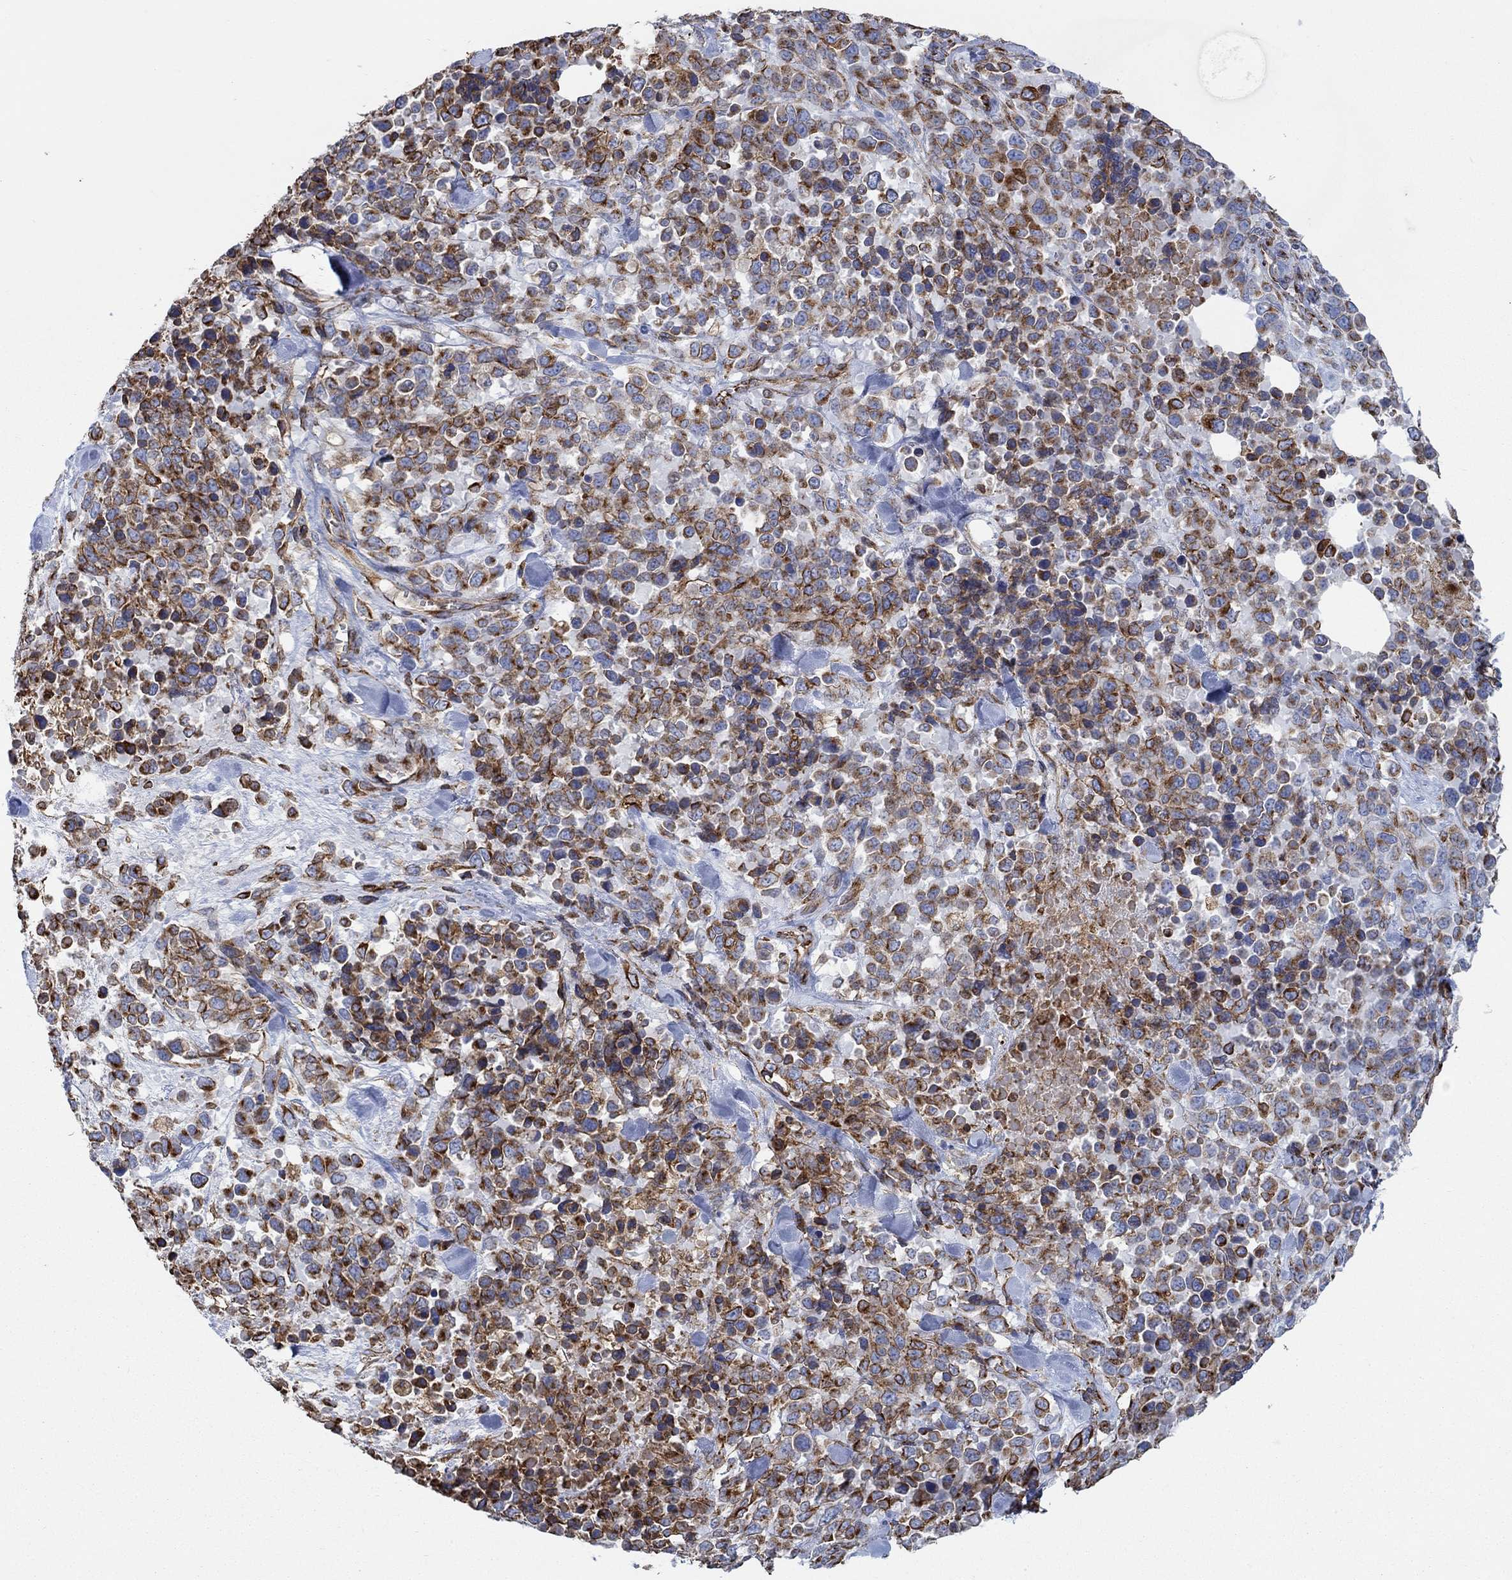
{"staining": {"intensity": "strong", "quantity": "25%-75%", "location": "cytoplasmic/membranous"}, "tissue": "melanoma", "cell_type": "Tumor cells", "image_type": "cancer", "snomed": [{"axis": "morphology", "description": "Malignant melanoma, Metastatic site"}, {"axis": "topography", "description": "Skin"}], "caption": "Brown immunohistochemical staining in melanoma demonstrates strong cytoplasmic/membranous positivity in about 25%-75% of tumor cells.", "gene": "STC2", "patient": {"sex": "male", "age": 84}}